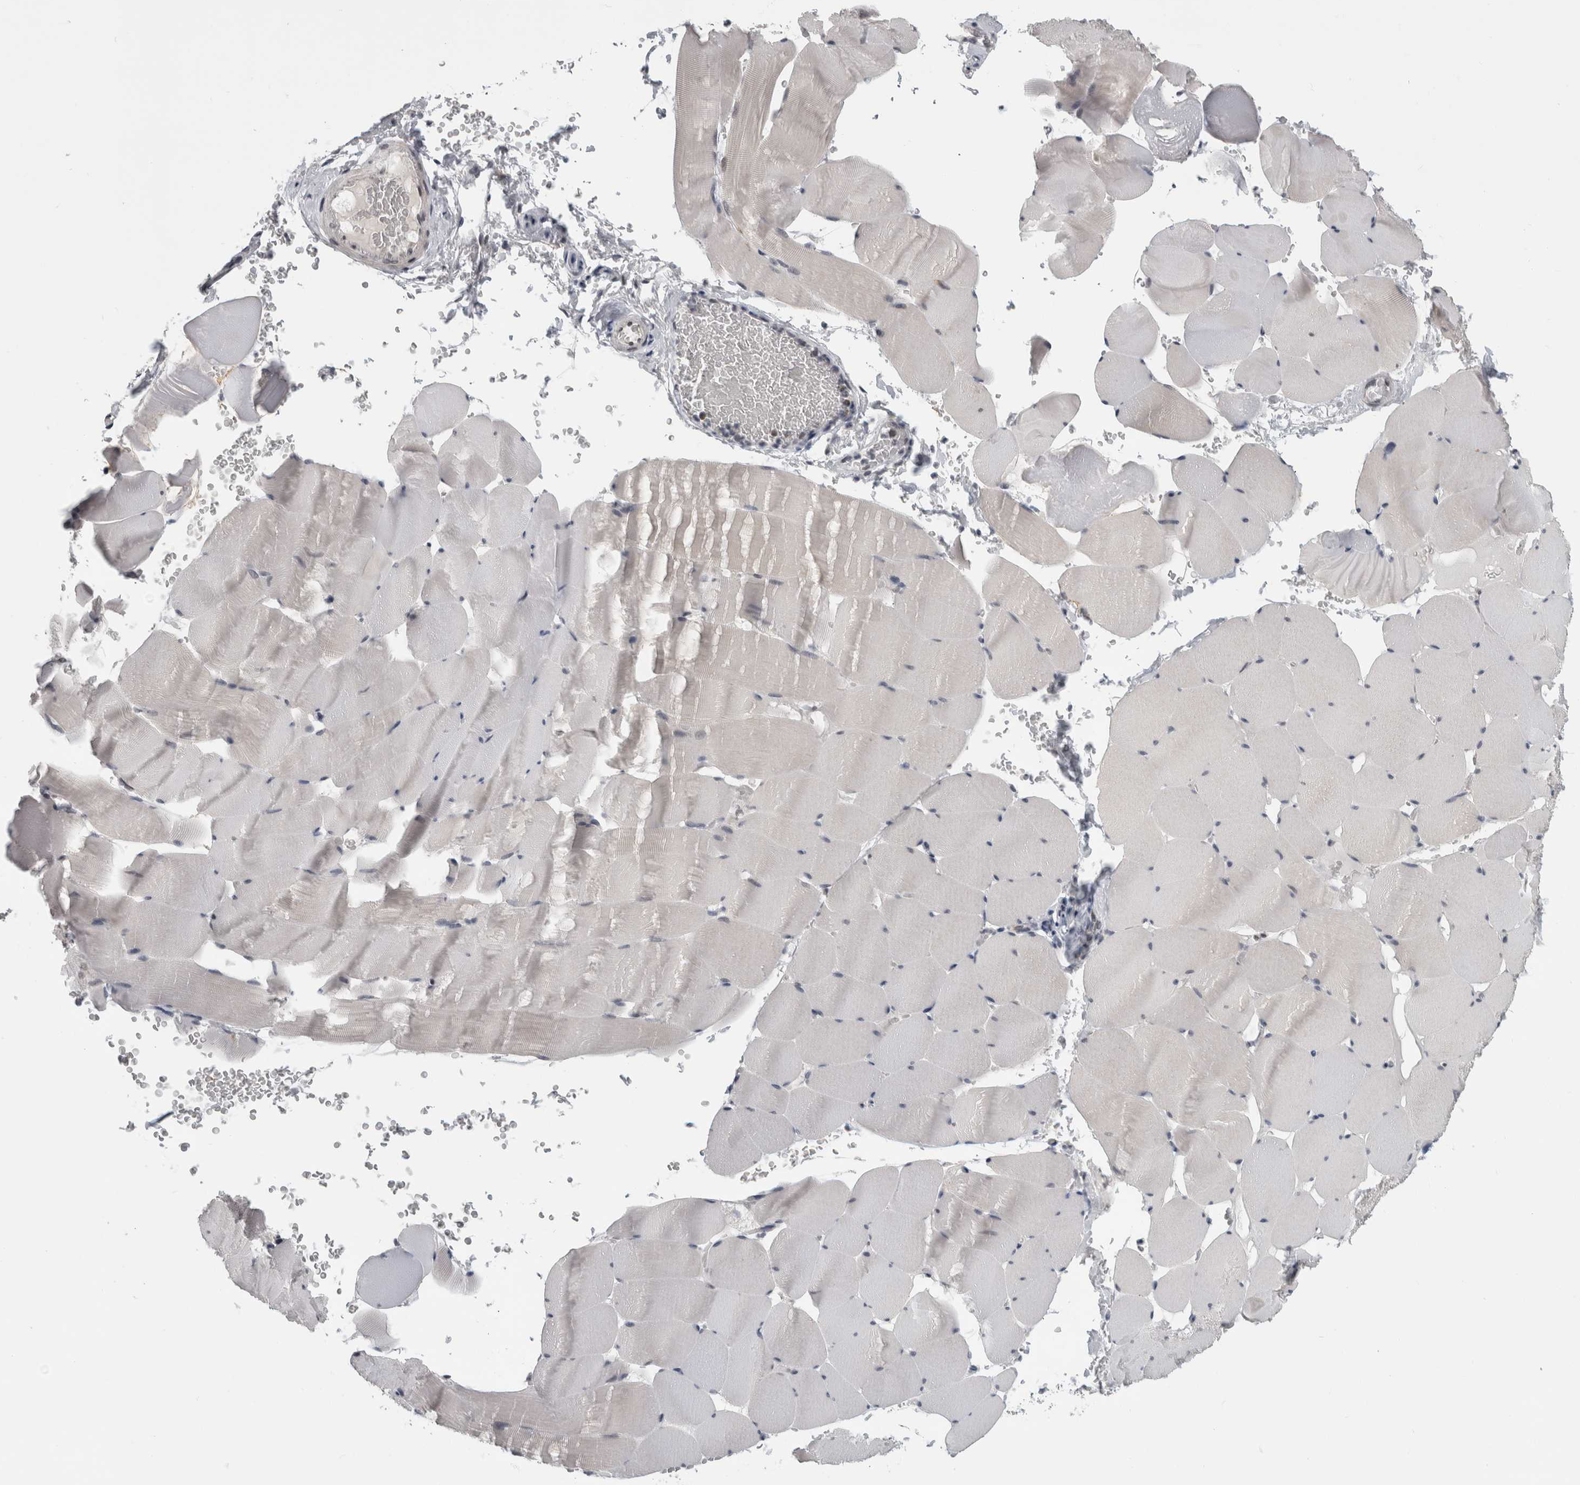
{"staining": {"intensity": "negative", "quantity": "none", "location": "none"}, "tissue": "skeletal muscle", "cell_type": "Myocytes", "image_type": "normal", "snomed": [{"axis": "morphology", "description": "Normal tissue, NOS"}, {"axis": "topography", "description": "Skeletal muscle"}], "caption": "Immunohistochemistry (IHC) photomicrograph of benign human skeletal muscle stained for a protein (brown), which reveals no expression in myocytes. (DAB IHC, high magnification).", "gene": "ARID4B", "patient": {"sex": "male", "age": 62}}